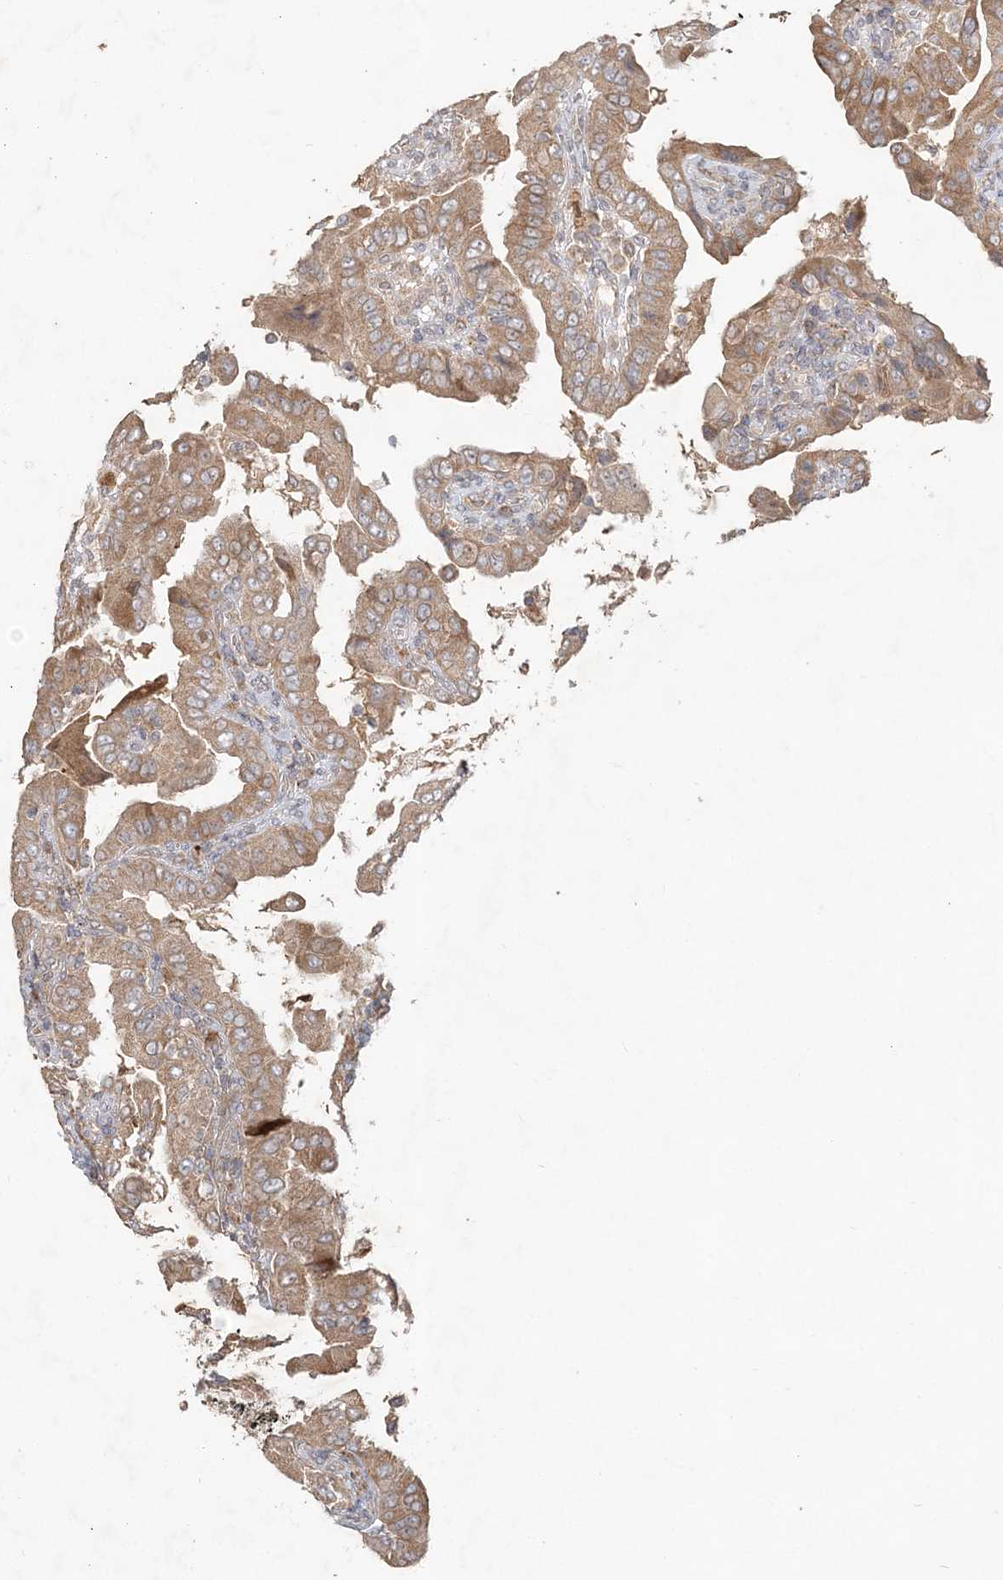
{"staining": {"intensity": "moderate", "quantity": ">75%", "location": "cytoplasmic/membranous"}, "tissue": "thyroid cancer", "cell_type": "Tumor cells", "image_type": "cancer", "snomed": [{"axis": "morphology", "description": "Papillary adenocarcinoma, NOS"}, {"axis": "topography", "description": "Thyroid gland"}], "caption": "Thyroid cancer (papillary adenocarcinoma) stained for a protein (brown) demonstrates moderate cytoplasmic/membranous positive staining in approximately >75% of tumor cells.", "gene": "RAB14", "patient": {"sex": "male", "age": 33}}